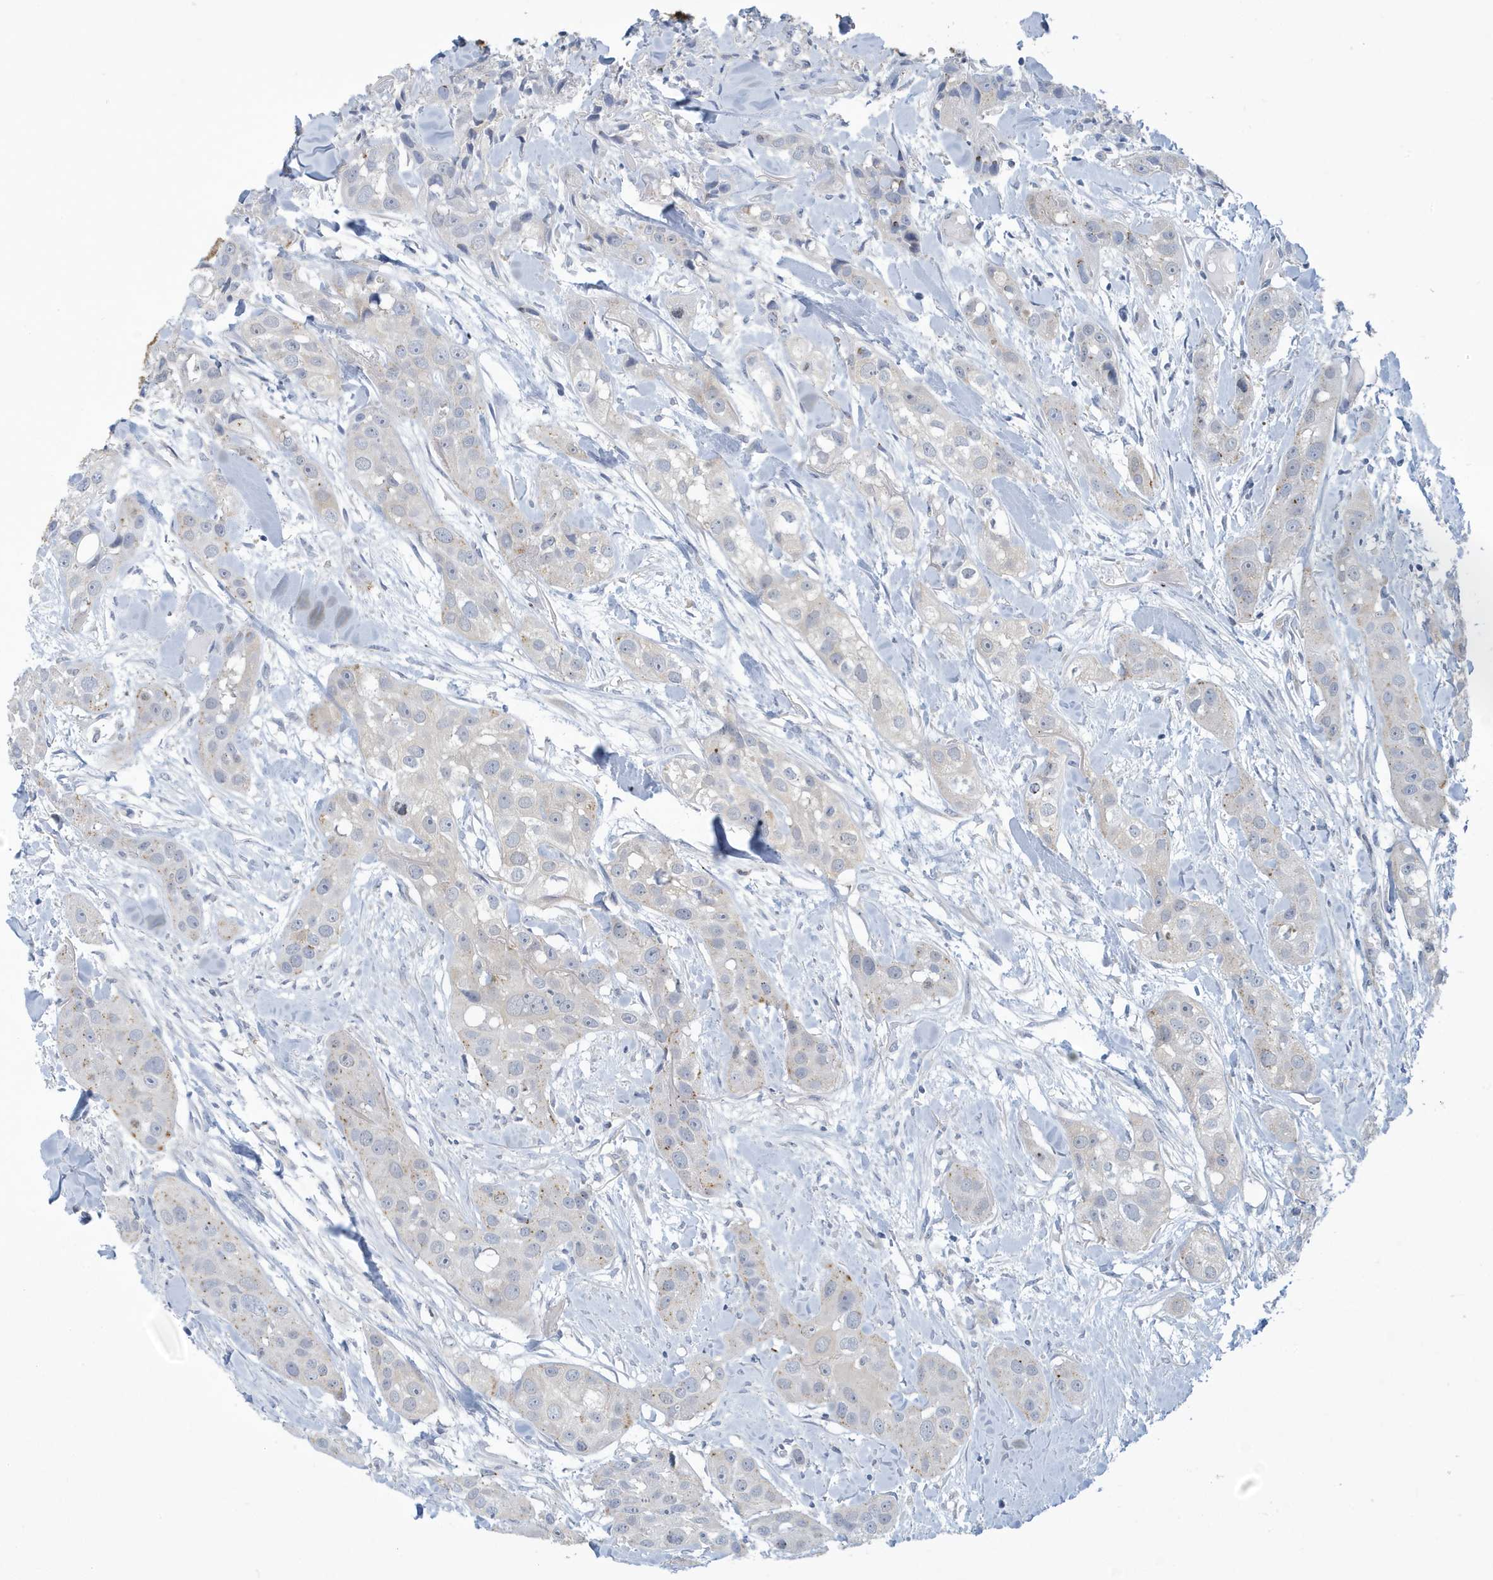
{"staining": {"intensity": "negative", "quantity": "none", "location": "none"}, "tissue": "head and neck cancer", "cell_type": "Tumor cells", "image_type": "cancer", "snomed": [{"axis": "morphology", "description": "Normal tissue, NOS"}, {"axis": "morphology", "description": "Squamous cell carcinoma, NOS"}, {"axis": "topography", "description": "Skeletal muscle"}, {"axis": "topography", "description": "Head-Neck"}], "caption": "Tumor cells are negative for brown protein staining in head and neck cancer.", "gene": "VTA1", "patient": {"sex": "male", "age": 51}}